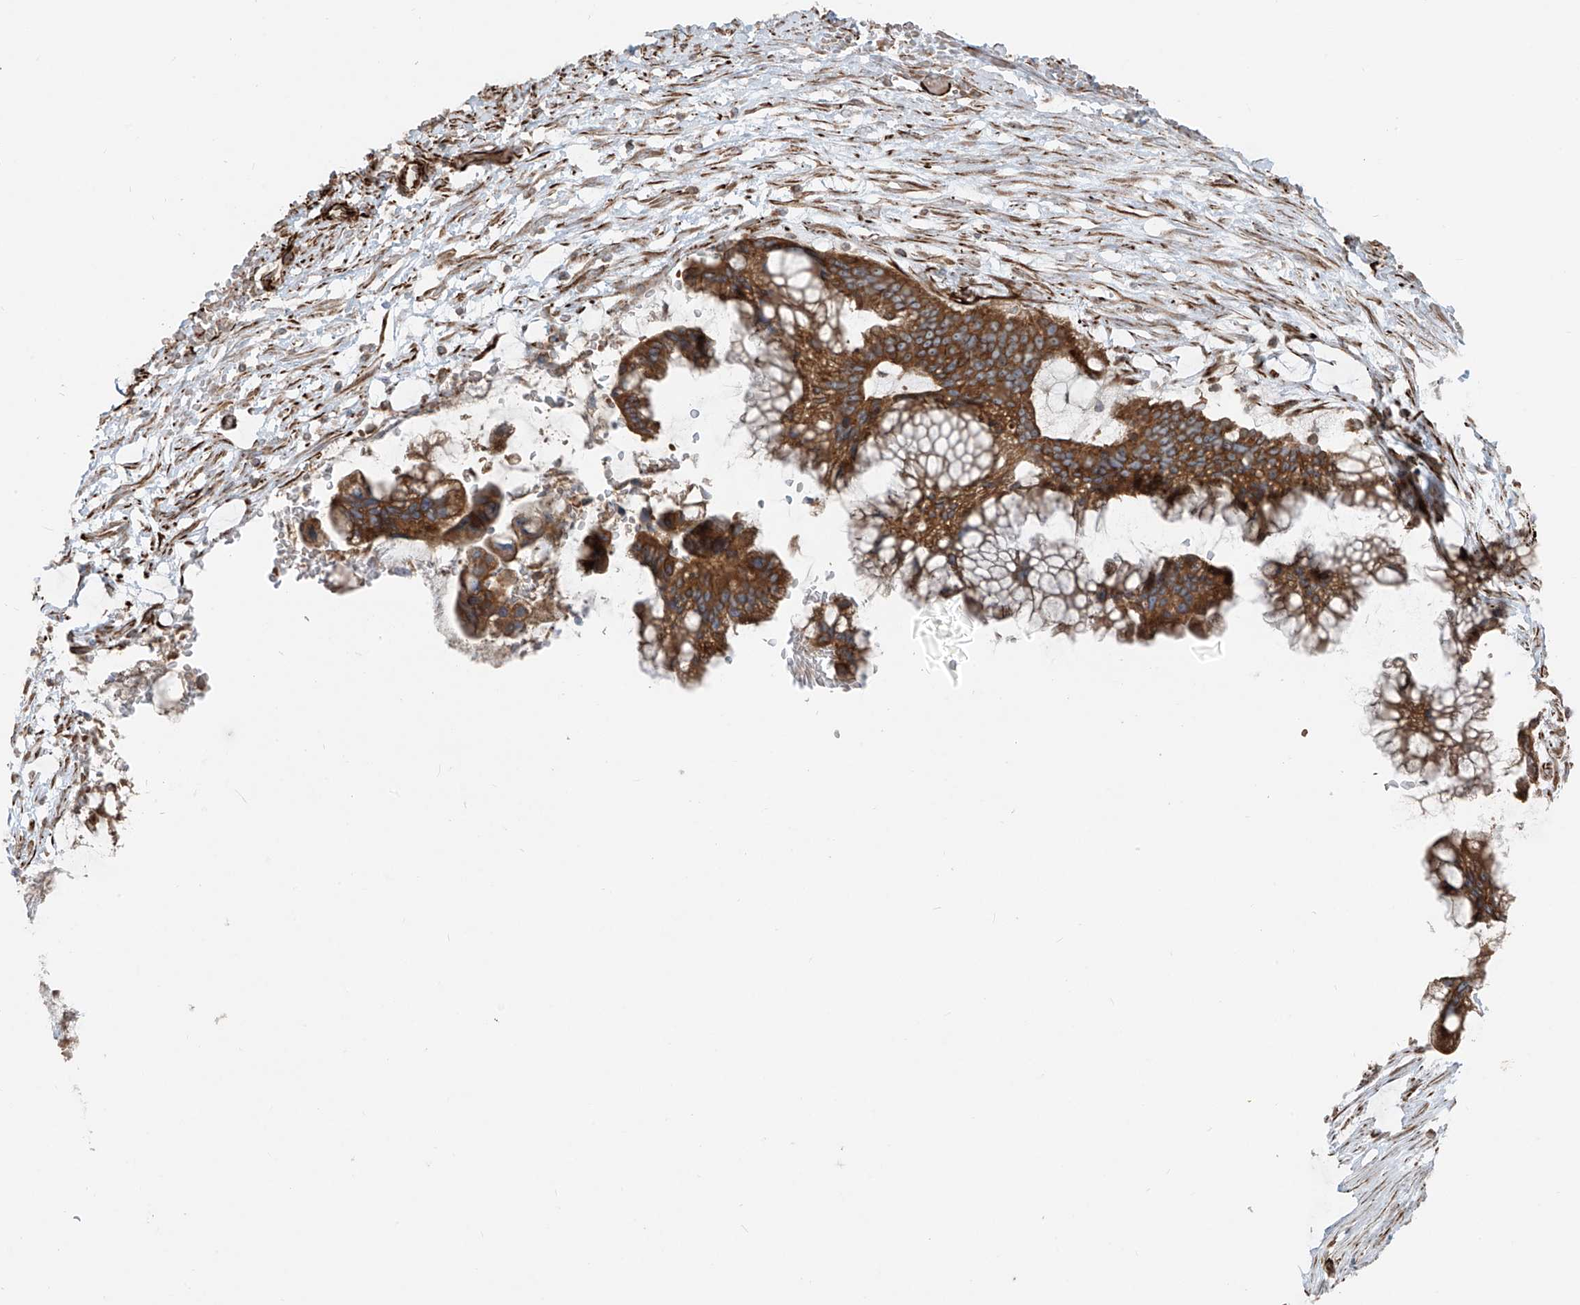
{"staining": {"intensity": "strong", "quantity": ">75%", "location": "cytoplasmic/membranous"}, "tissue": "ovarian cancer", "cell_type": "Tumor cells", "image_type": "cancer", "snomed": [{"axis": "morphology", "description": "Cystadenocarcinoma, mucinous, NOS"}, {"axis": "topography", "description": "Ovary"}], "caption": "Immunohistochemical staining of ovarian cancer shows high levels of strong cytoplasmic/membranous protein expression in approximately >75% of tumor cells. The staining is performed using DAB brown chromogen to label protein expression. The nuclei are counter-stained blue using hematoxylin.", "gene": "ERLEC1", "patient": {"sex": "female", "age": 37}}